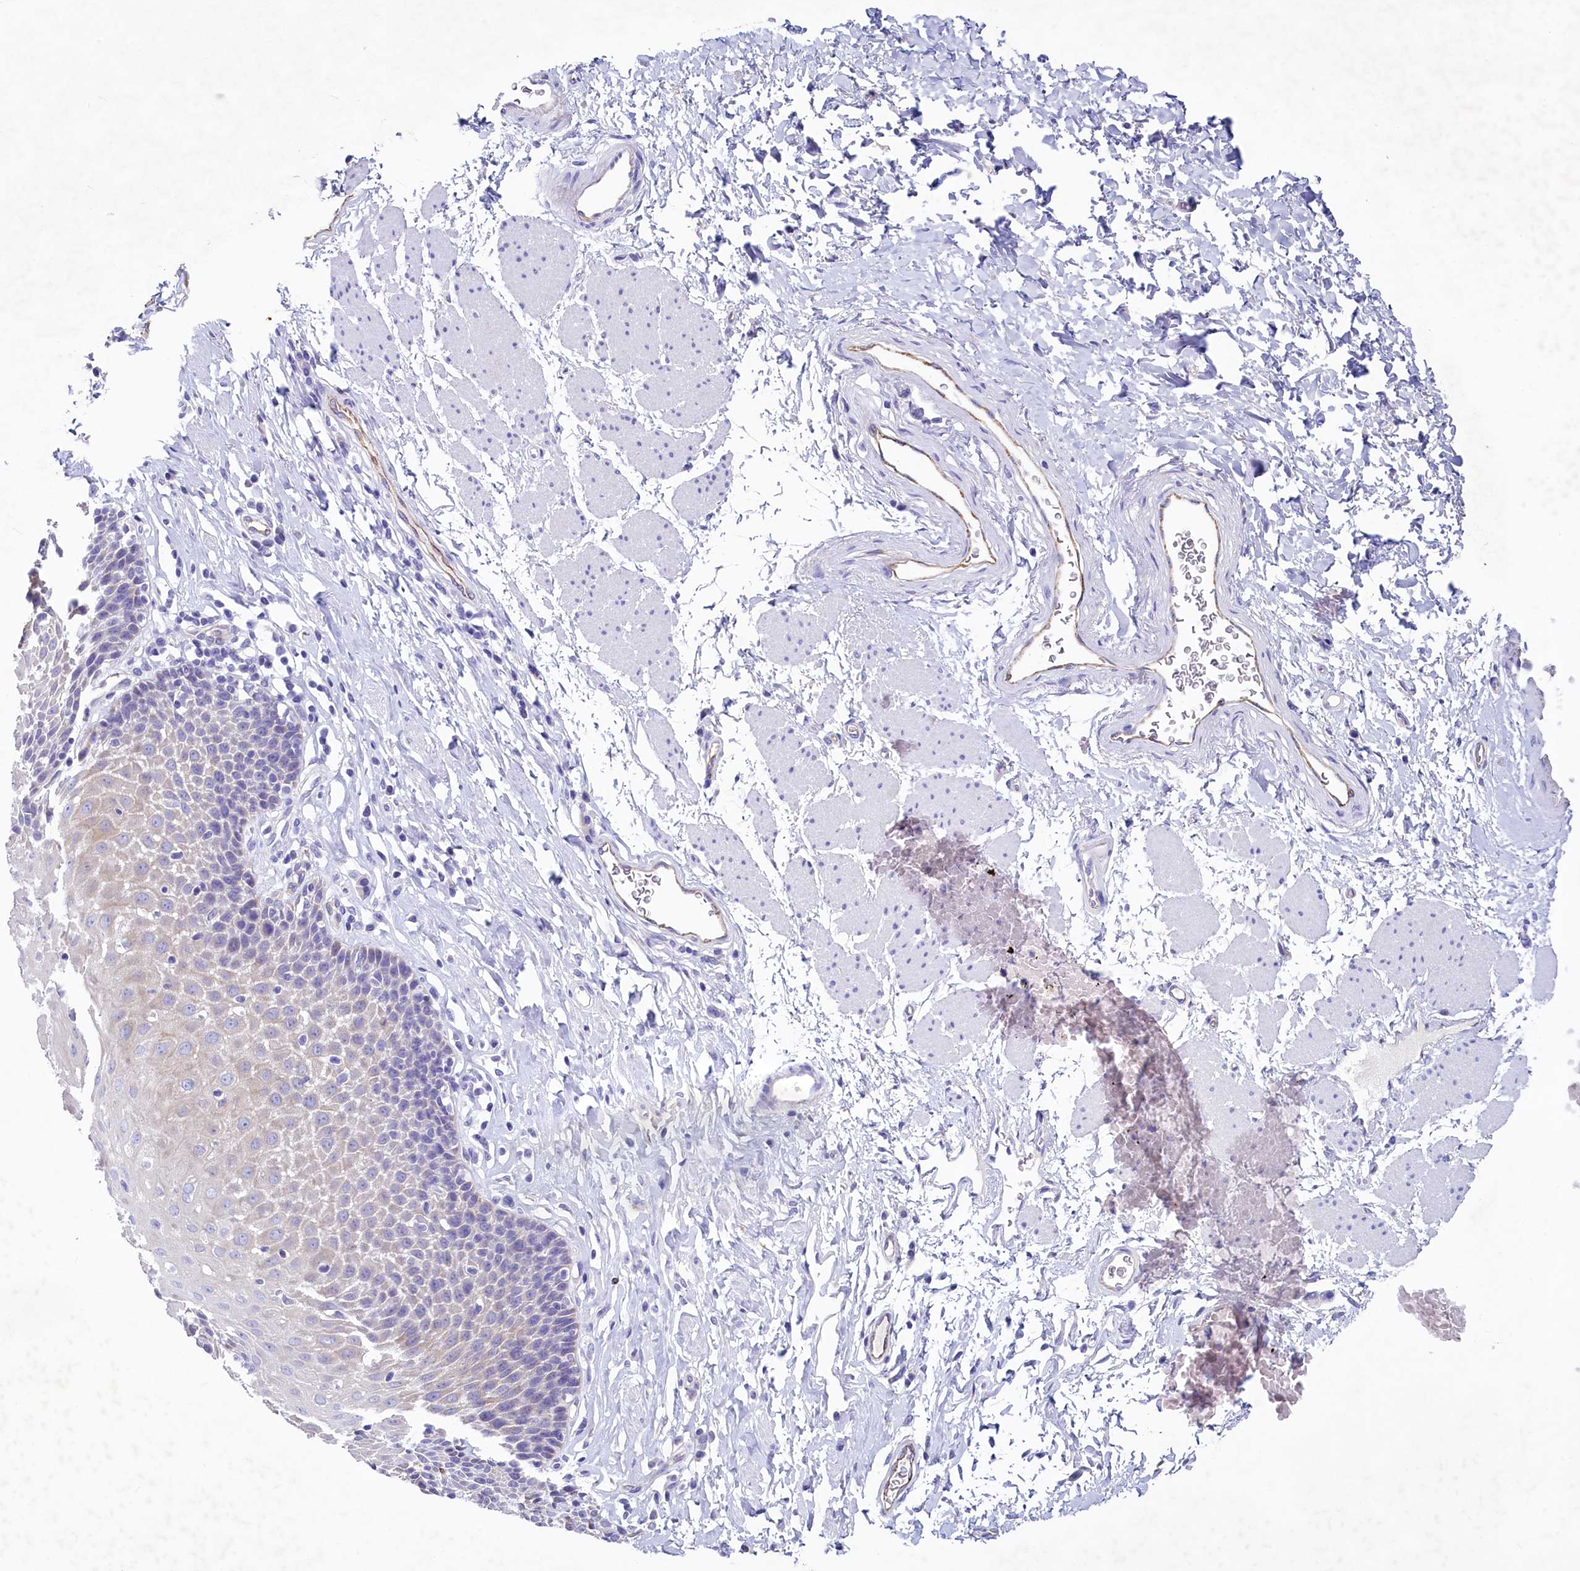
{"staining": {"intensity": "weak", "quantity": "<25%", "location": "cytoplasmic/membranous"}, "tissue": "esophagus", "cell_type": "Squamous epithelial cells", "image_type": "normal", "snomed": [{"axis": "morphology", "description": "Normal tissue, NOS"}, {"axis": "topography", "description": "Esophagus"}], "caption": "Human esophagus stained for a protein using immunohistochemistry (IHC) displays no positivity in squamous epithelial cells.", "gene": "INSC", "patient": {"sex": "female", "age": 61}}